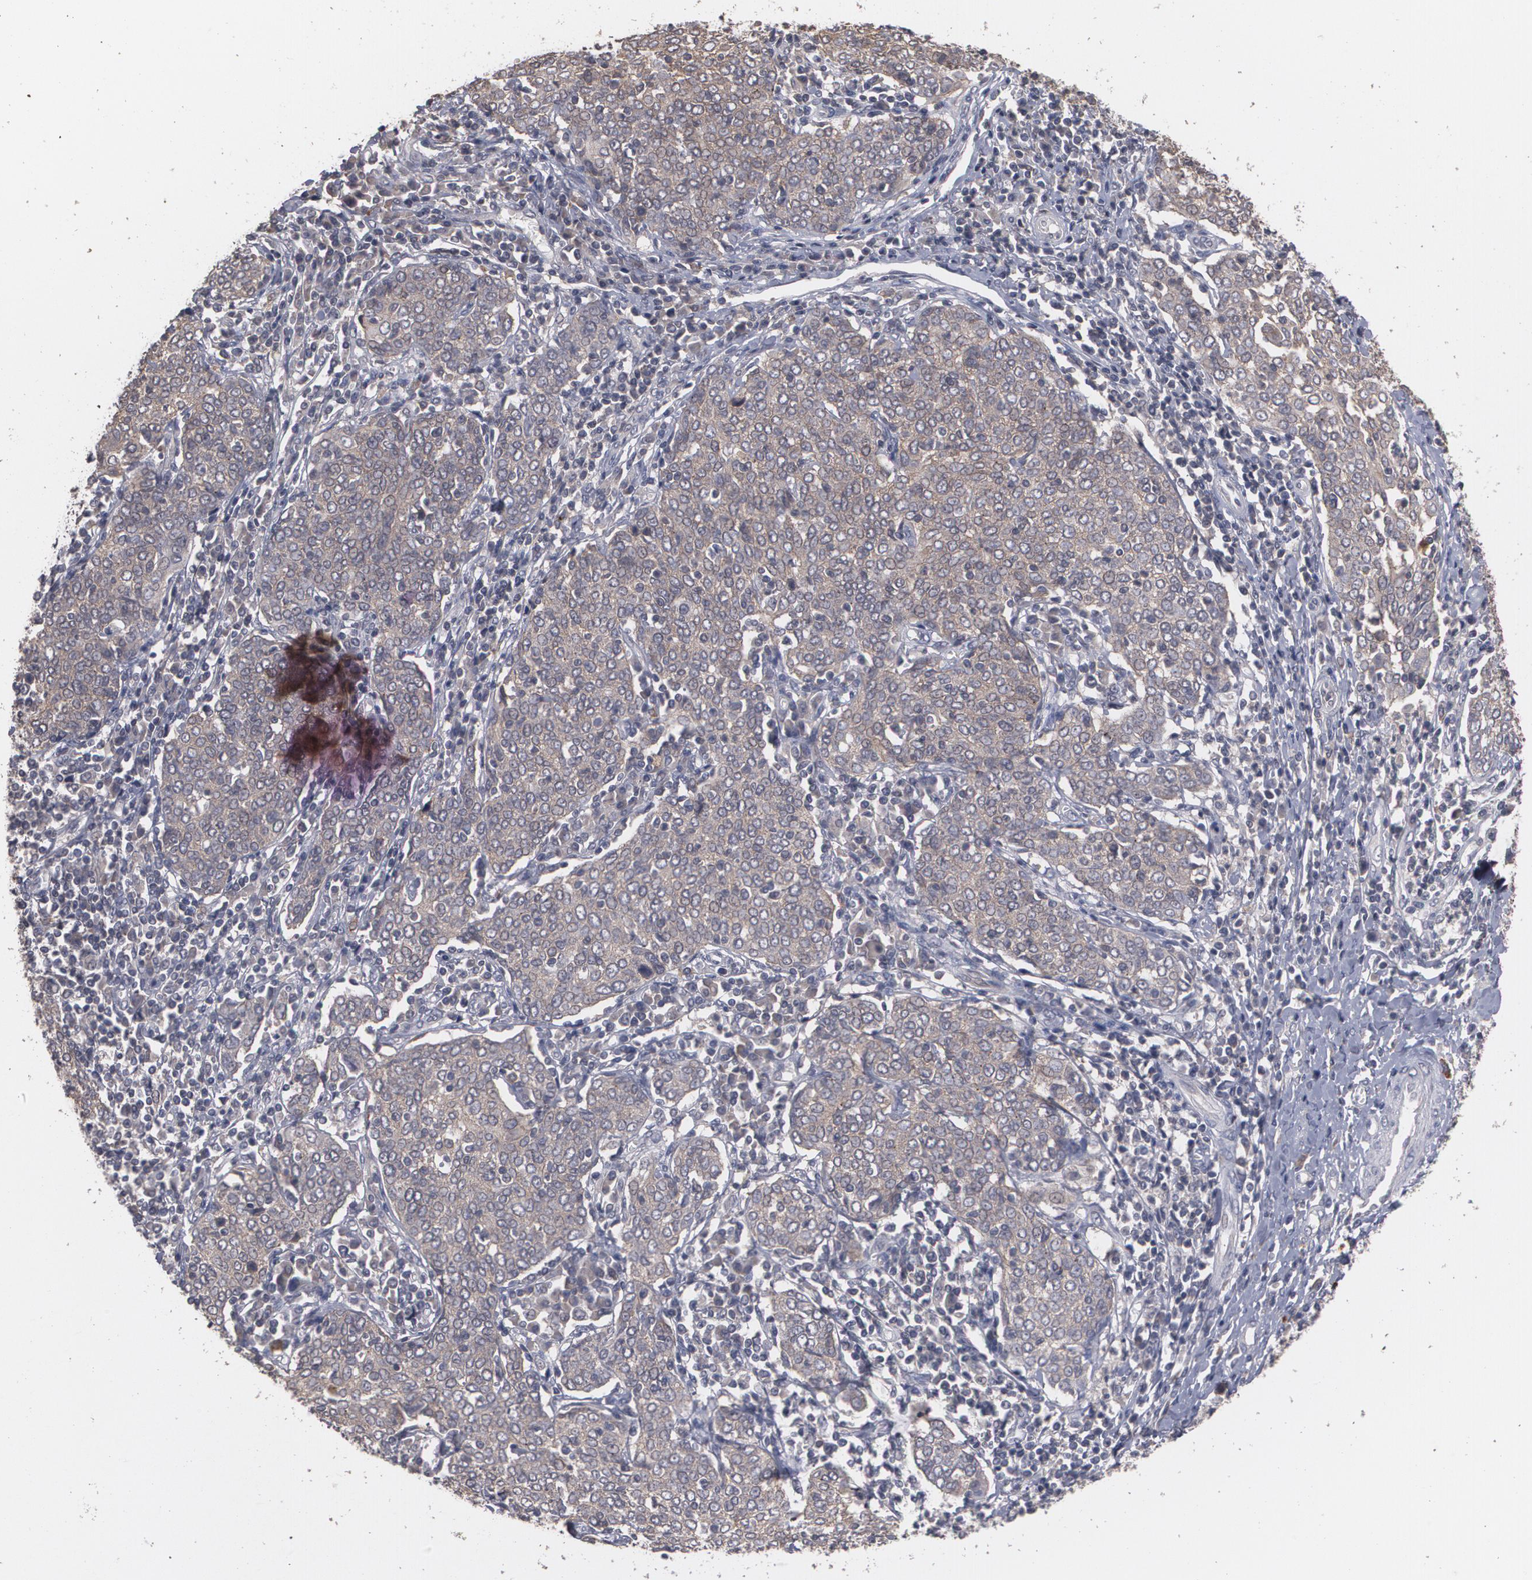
{"staining": {"intensity": "moderate", "quantity": ">75%", "location": "cytoplasmic/membranous"}, "tissue": "cervical cancer", "cell_type": "Tumor cells", "image_type": "cancer", "snomed": [{"axis": "morphology", "description": "Squamous cell carcinoma, NOS"}, {"axis": "topography", "description": "Cervix"}], "caption": "A micrograph showing moderate cytoplasmic/membranous expression in approximately >75% of tumor cells in cervical squamous cell carcinoma, as visualized by brown immunohistochemical staining.", "gene": "ARF6", "patient": {"sex": "female", "age": 40}}